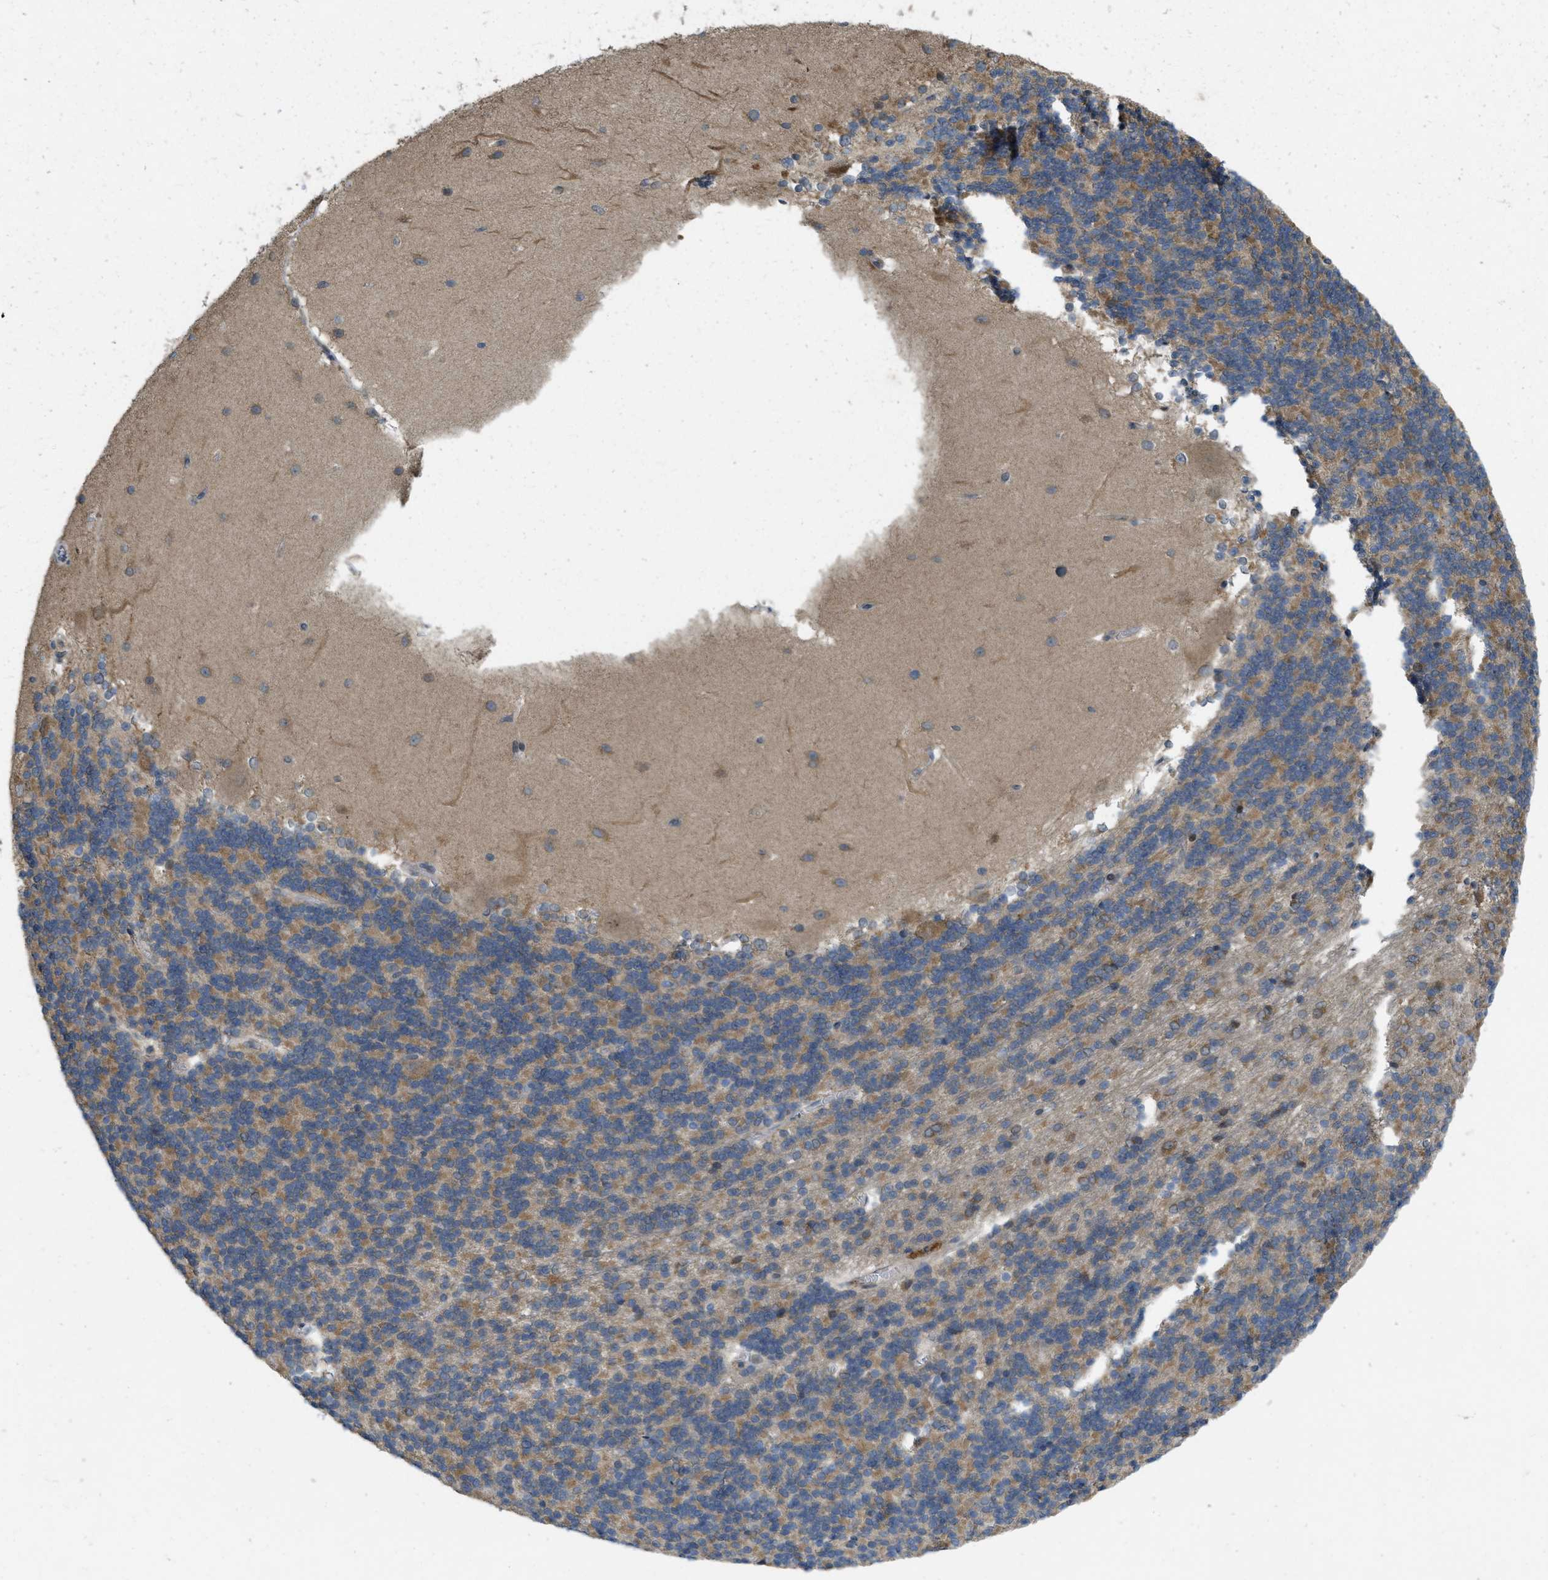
{"staining": {"intensity": "moderate", "quantity": "25%-75%", "location": "cytoplasmic/membranous"}, "tissue": "cerebellum", "cell_type": "Cells in granular layer", "image_type": "normal", "snomed": [{"axis": "morphology", "description": "Normal tissue, NOS"}, {"axis": "topography", "description": "Cerebellum"}], "caption": "A medium amount of moderate cytoplasmic/membranous staining is present in approximately 25%-75% of cells in granular layer in normal cerebellum. The protein is stained brown, and the nuclei are stained in blue (DAB IHC with brightfield microscopy, high magnification).", "gene": "IFNLR1", "patient": {"sex": "female", "age": 19}}